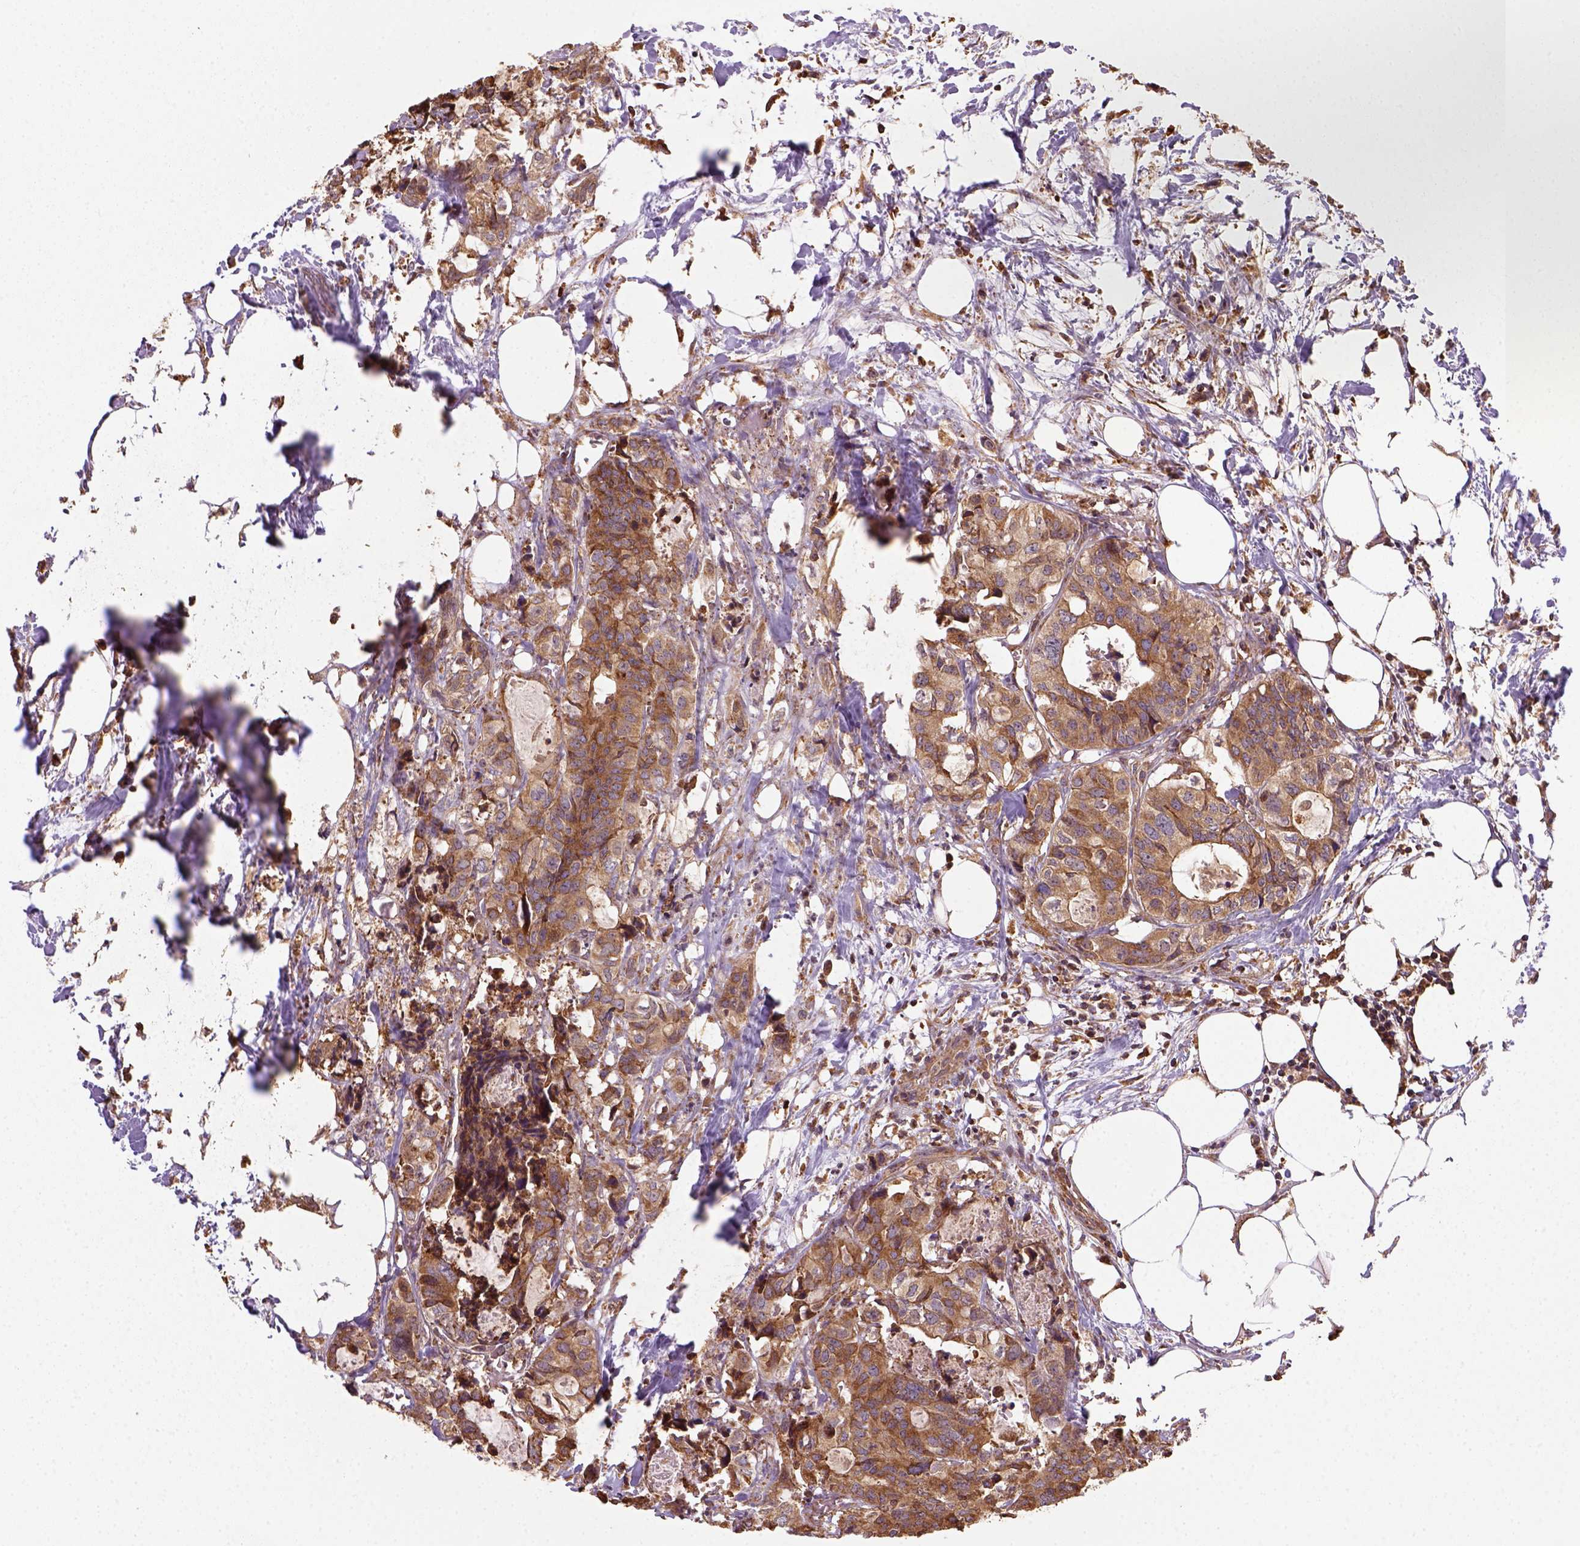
{"staining": {"intensity": "strong", "quantity": ">75%", "location": "cytoplasmic/membranous"}, "tissue": "colorectal cancer", "cell_type": "Tumor cells", "image_type": "cancer", "snomed": [{"axis": "morphology", "description": "Adenocarcinoma, NOS"}, {"axis": "topography", "description": "Colon"}, {"axis": "topography", "description": "Rectum"}], "caption": "There is high levels of strong cytoplasmic/membranous expression in tumor cells of colorectal adenocarcinoma, as demonstrated by immunohistochemical staining (brown color).", "gene": "MAPK8IP3", "patient": {"sex": "male", "age": 57}}